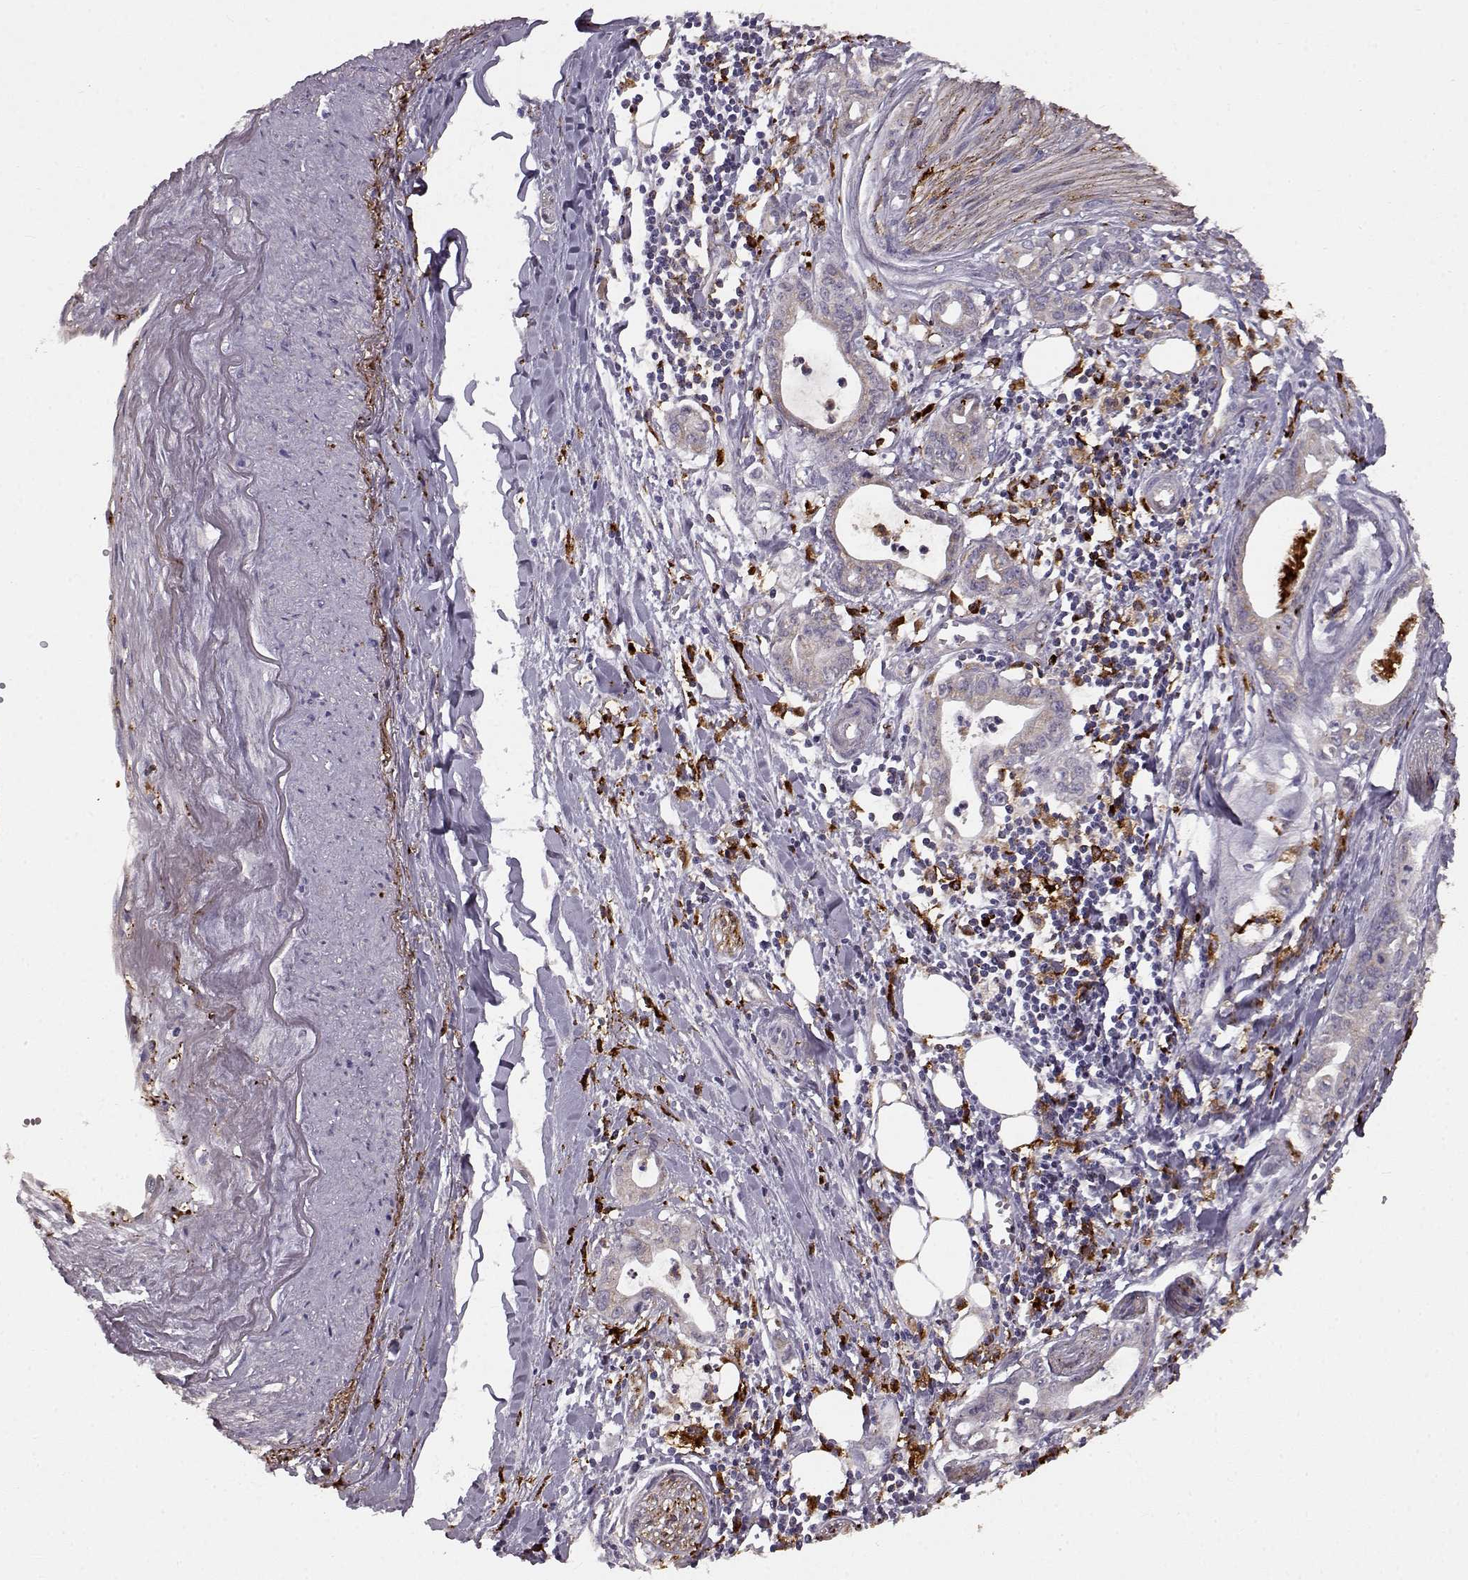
{"staining": {"intensity": "moderate", "quantity": "<25%", "location": "cytoplasmic/membranous"}, "tissue": "pancreatic cancer", "cell_type": "Tumor cells", "image_type": "cancer", "snomed": [{"axis": "morphology", "description": "Adenocarcinoma, NOS"}, {"axis": "topography", "description": "Pancreas"}], "caption": "Immunohistochemical staining of human pancreatic cancer displays moderate cytoplasmic/membranous protein positivity in about <25% of tumor cells. The staining was performed using DAB (3,3'-diaminobenzidine) to visualize the protein expression in brown, while the nuclei were stained in blue with hematoxylin (Magnification: 20x).", "gene": "CCNF", "patient": {"sex": "male", "age": 71}}